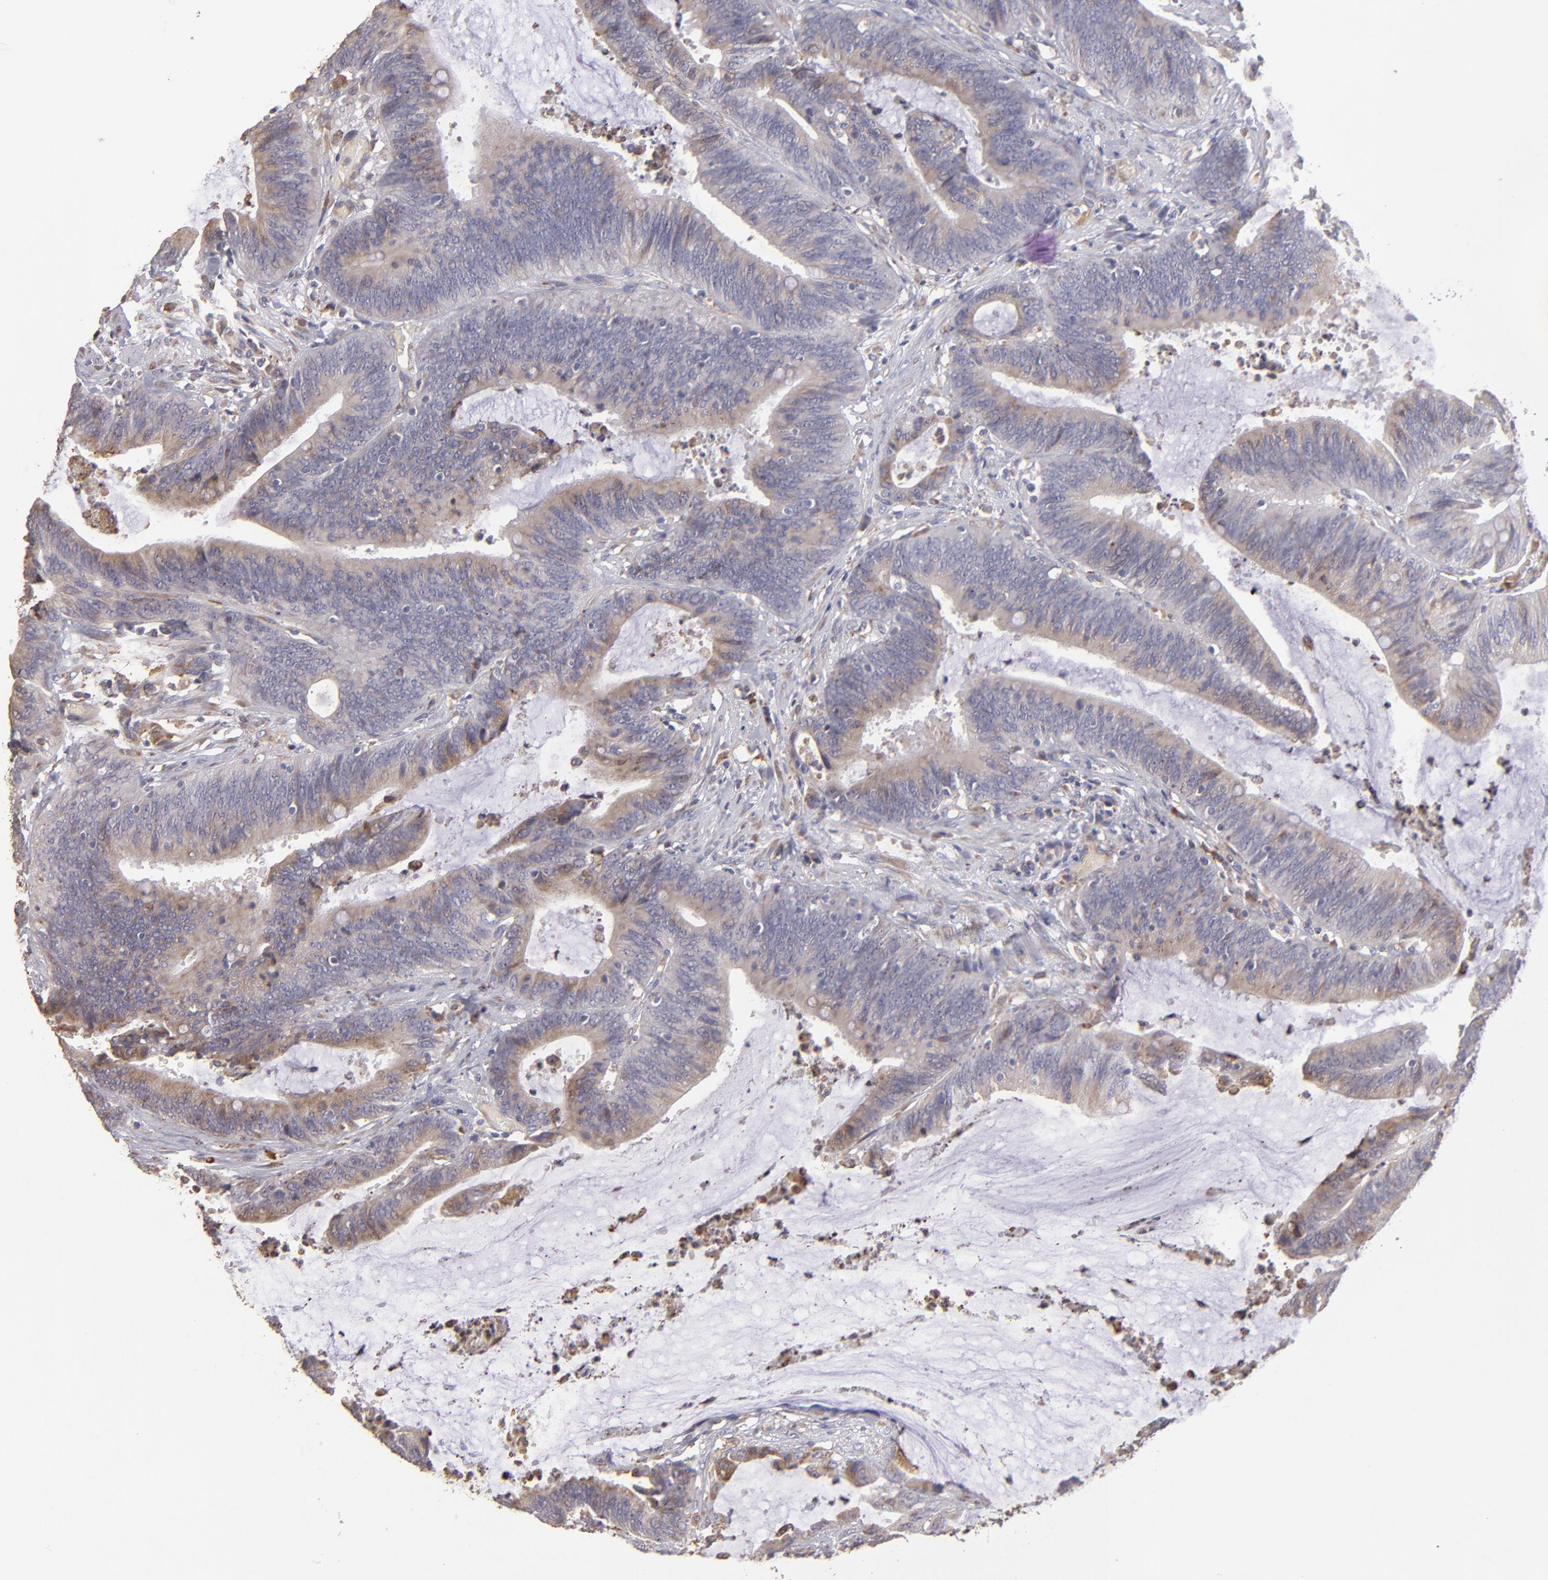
{"staining": {"intensity": "weak", "quantity": ">75%", "location": "cytoplasmic/membranous"}, "tissue": "colorectal cancer", "cell_type": "Tumor cells", "image_type": "cancer", "snomed": [{"axis": "morphology", "description": "Adenocarcinoma, NOS"}, {"axis": "topography", "description": "Rectum"}], "caption": "Tumor cells demonstrate low levels of weak cytoplasmic/membranous staining in approximately >75% of cells in human colorectal cancer. The staining is performed using DAB brown chromogen to label protein expression. The nuclei are counter-stained blue using hematoxylin.", "gene": "CALR", "patient": {"sex": "female", "age": 66}}